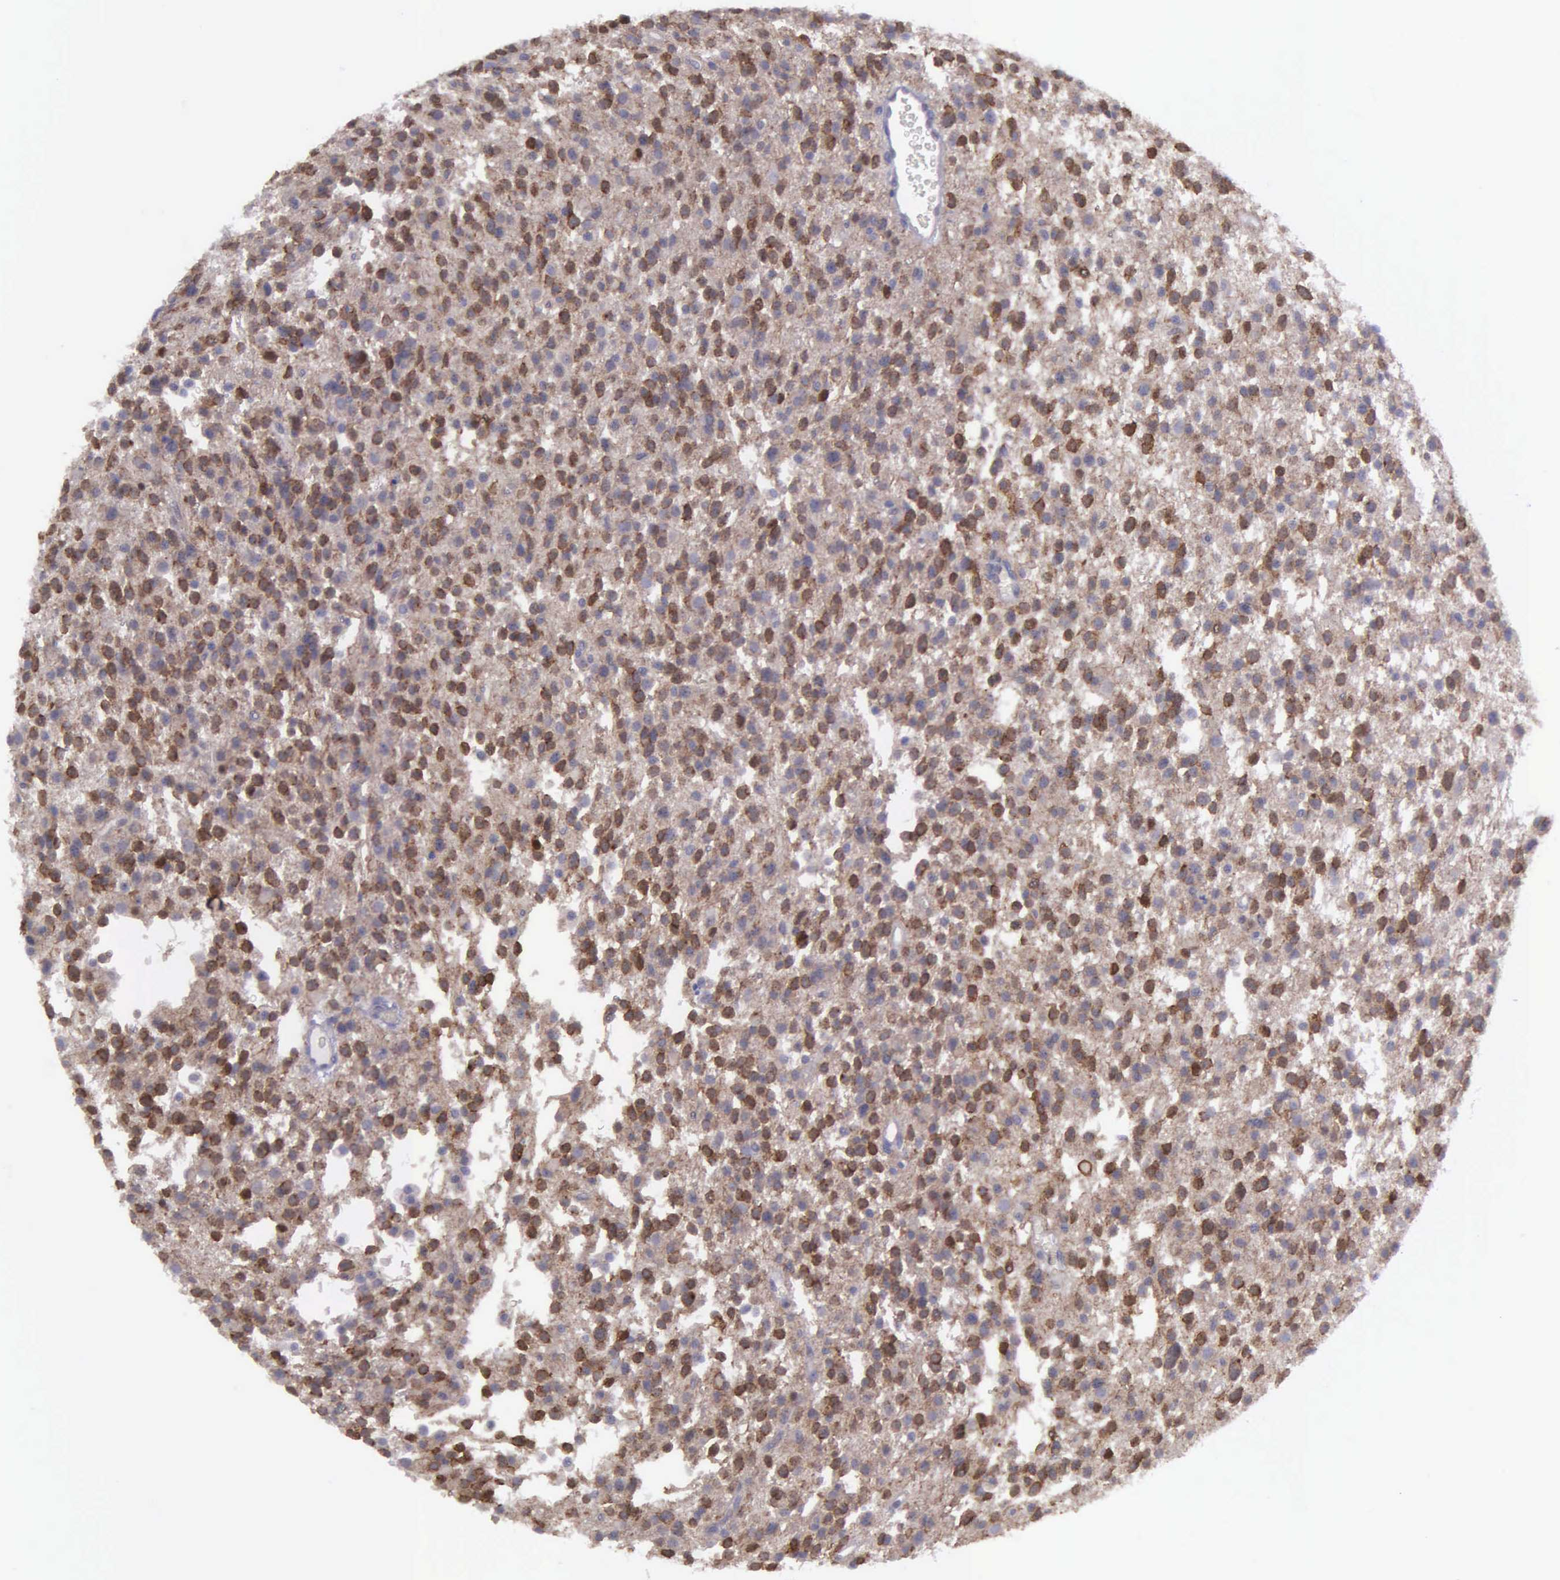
{"staining": {"intensity": "weak", "quantity": "25%-75%", "location": "cytoplasmic/membranous"}, "tissue": "glioma", "cell_type": "Tumor cells", "image_type": "cancer", "snomed": [{"axis": "morphology", "description": "Glioma, malignant, Low grade"}, {"axis": "topography", "description": "Brain"}], "caption": "This micrograph displays IHC staining of human malignant glioma (low-grade), with low weak cytoplasmic/membranous expression in approximately 25%-75% of tumor cells.", "gene": "MICAL3", "patient": {"sex": "female", "age": 36}}